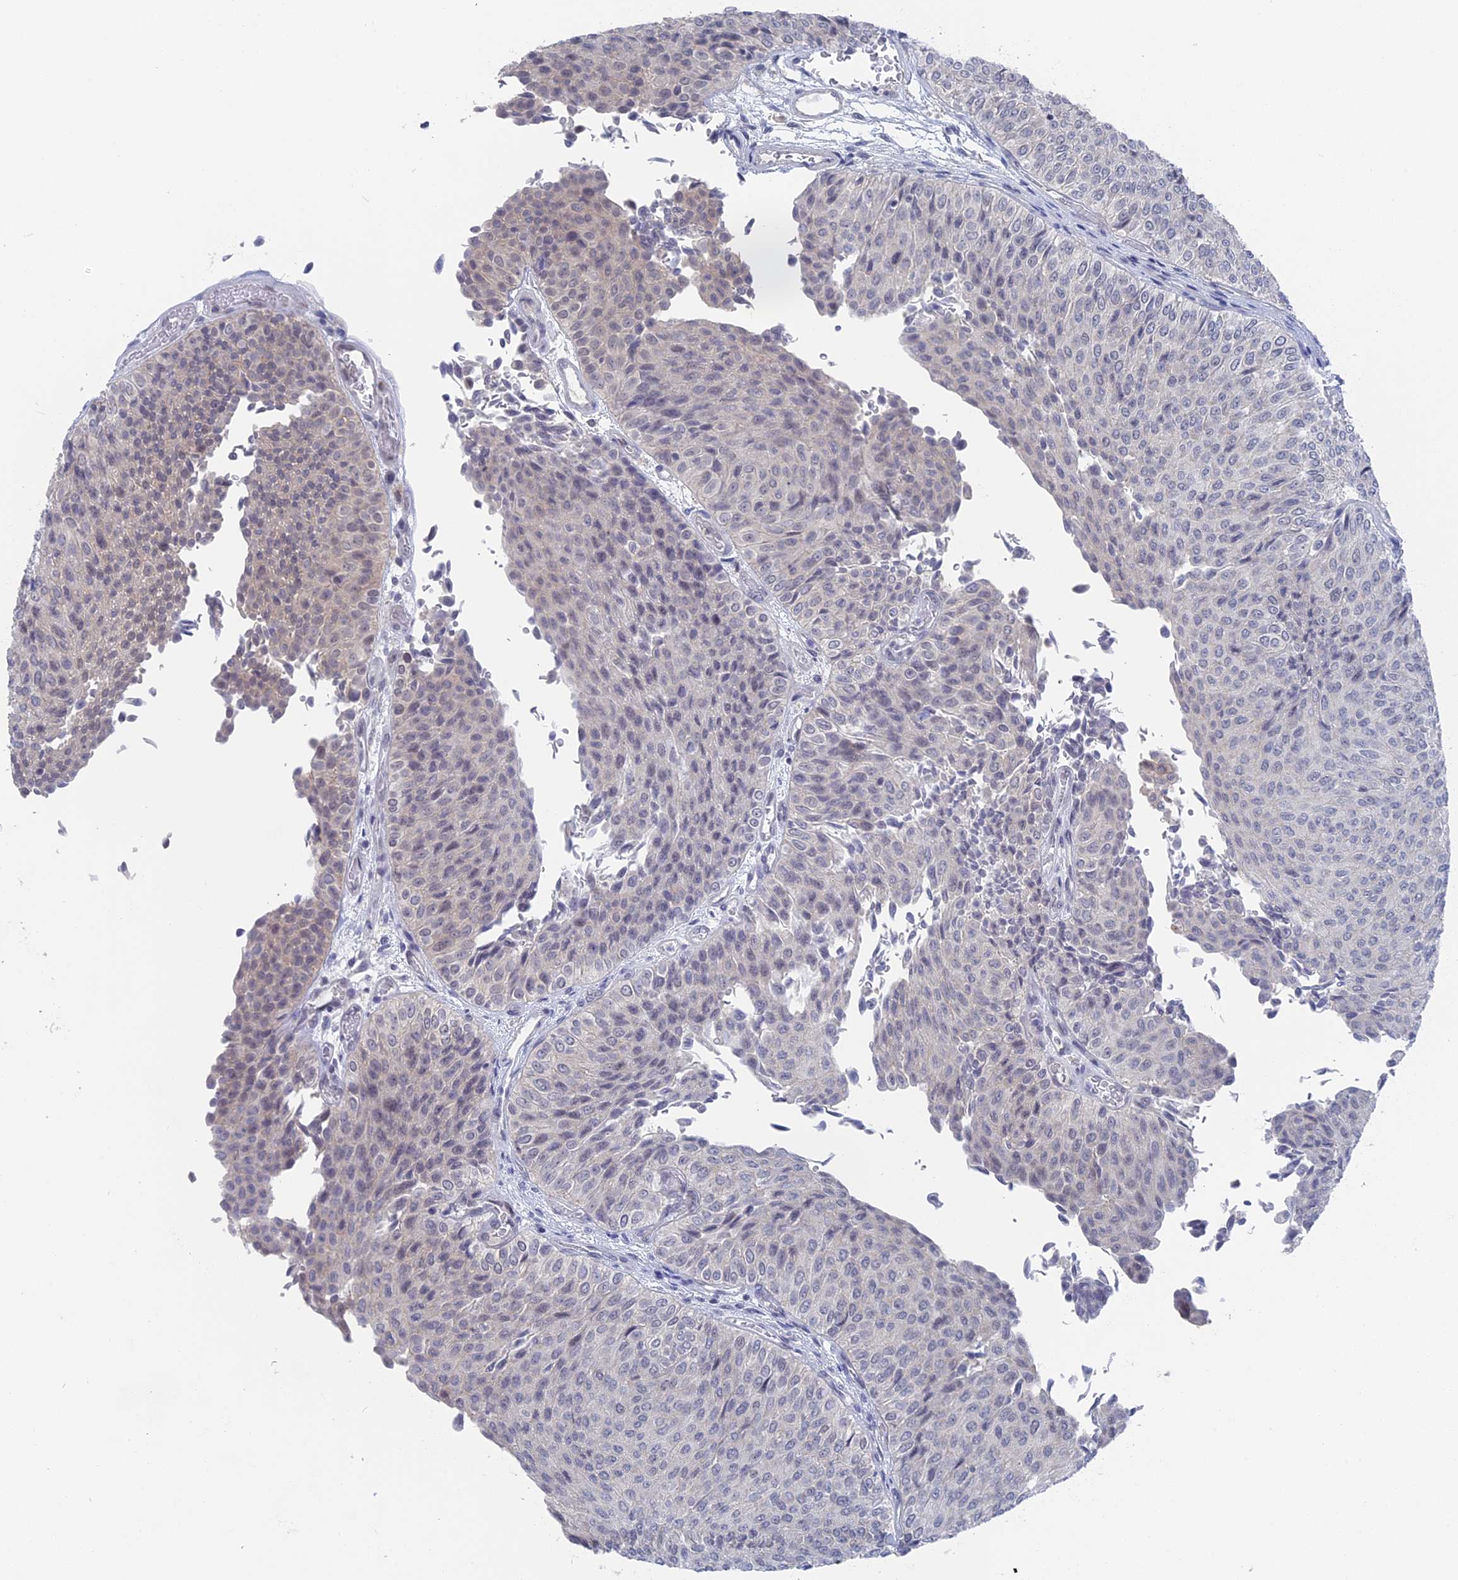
{"staining": {"intensity": "negative", "quantity": "none", "location": "none"}, "tissue": "urothelial cancer", "cell_type": "Tumor cells", "image_type": "cancer", "snomed": [{"axis": "morphology", "description": "Urothelial carcinoma, Low grade"}, {"axis": "topography", "description": "Urinary bladder"}], "caption": "Tumor cells are negative for protein expression in human low-grade urothelial carcinoma.", "gene": "BRD2", "patient": {"sex": "male", "age": 78}}